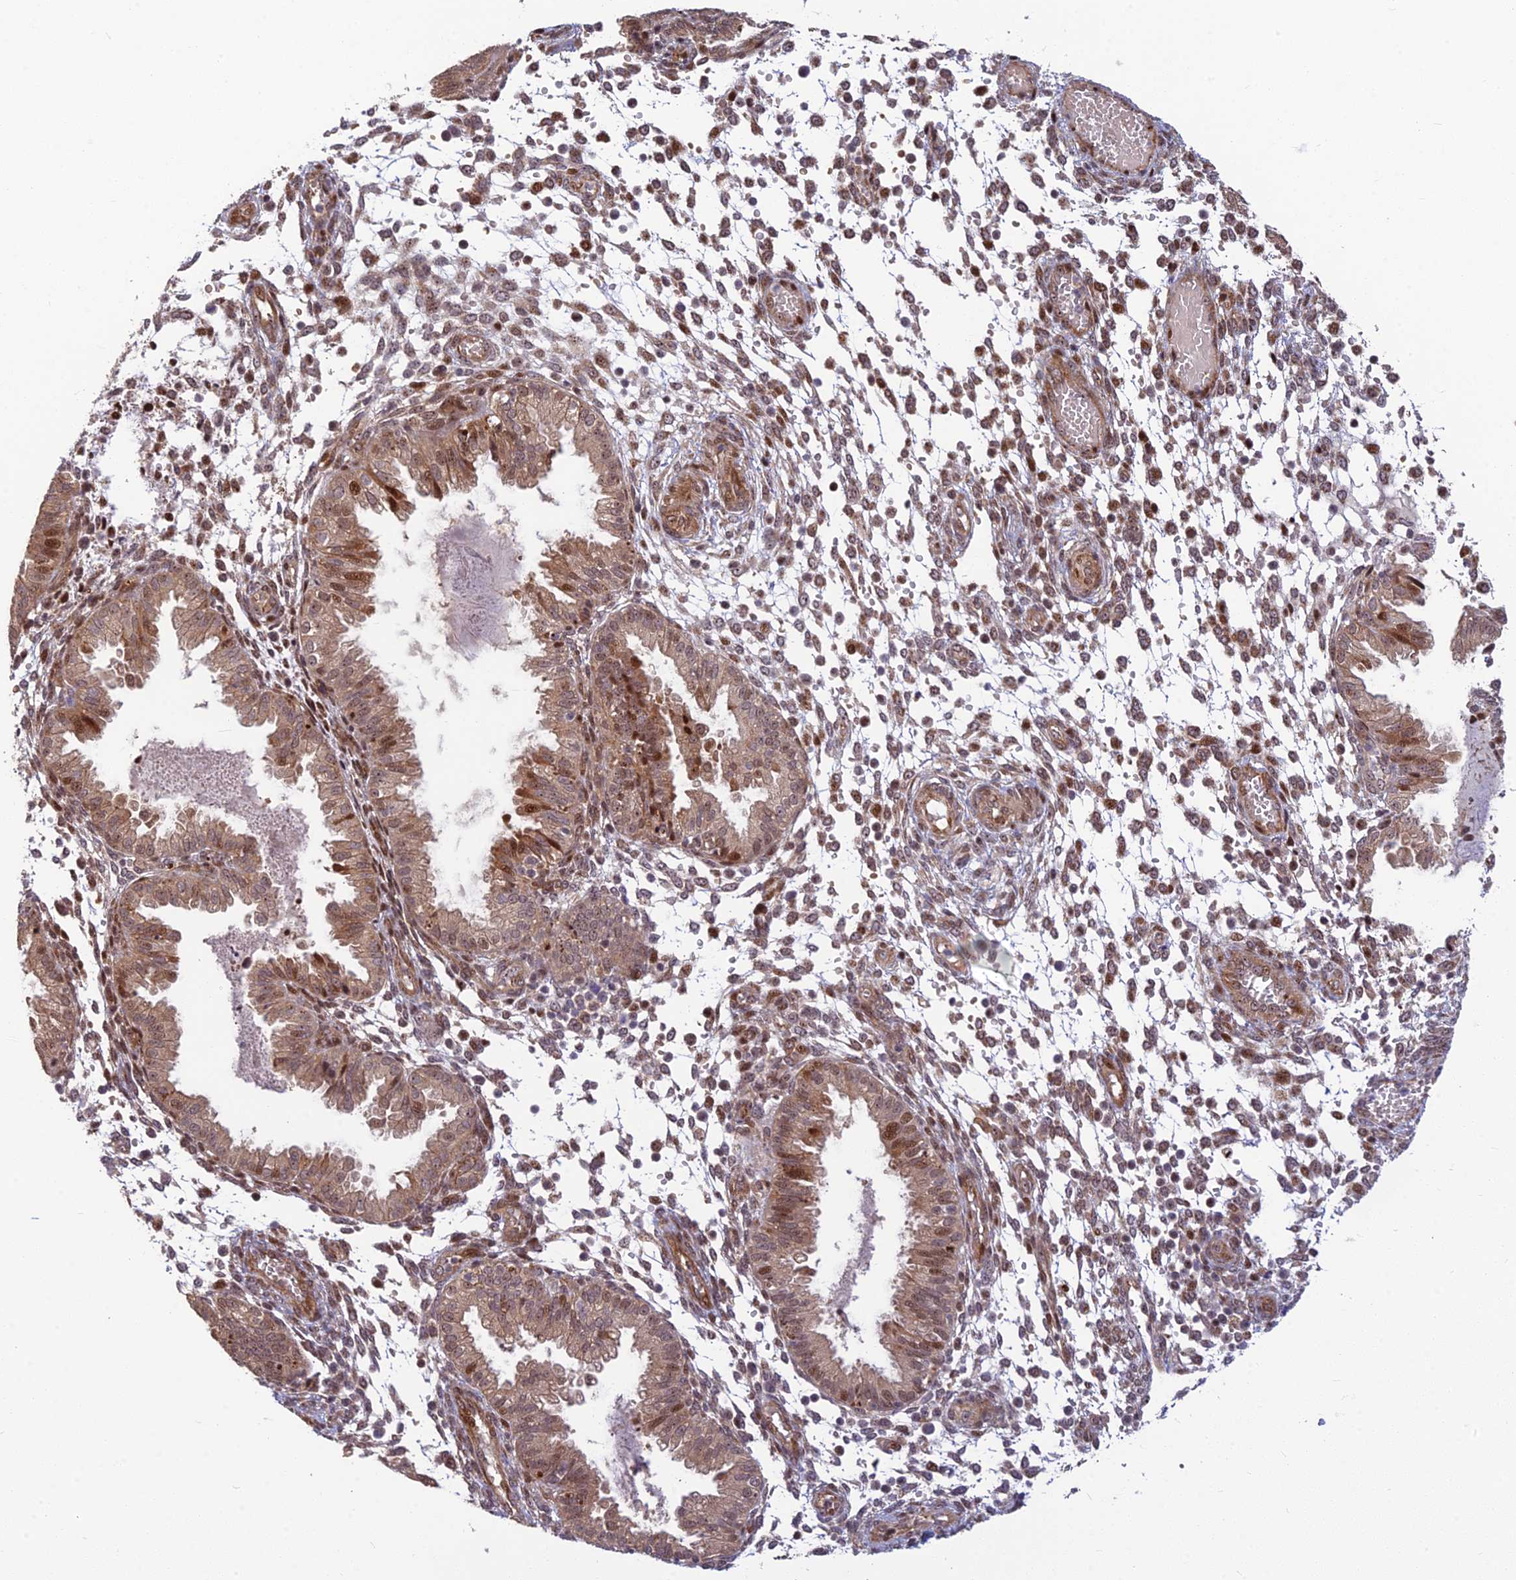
{"staining": {"intensity": "moderate", "quantity": "25%-75%", "location": "nuclear"}, "tissue": "endometrium", "cell_type": "Cells in endometrial stroma", "image_type": "normal", "snomed": [{"axis": "morphology", "description": "Normal tissue, NOS"}, {"axis": "topography", "description": "Endometrium"}], "caption": "An image of human endometrium stained for a protein exhibits moderate nuclear brown staining in cells in endometrial stroma. The protein of interest is stained brown, and the nuclei are stained in blue (DAB (3,3'-diaminobenzidine) IHC with brightfield microscopy, high magnification).", "gene": "UFSP2", "patient": {"sex": "female", "age": 33}}